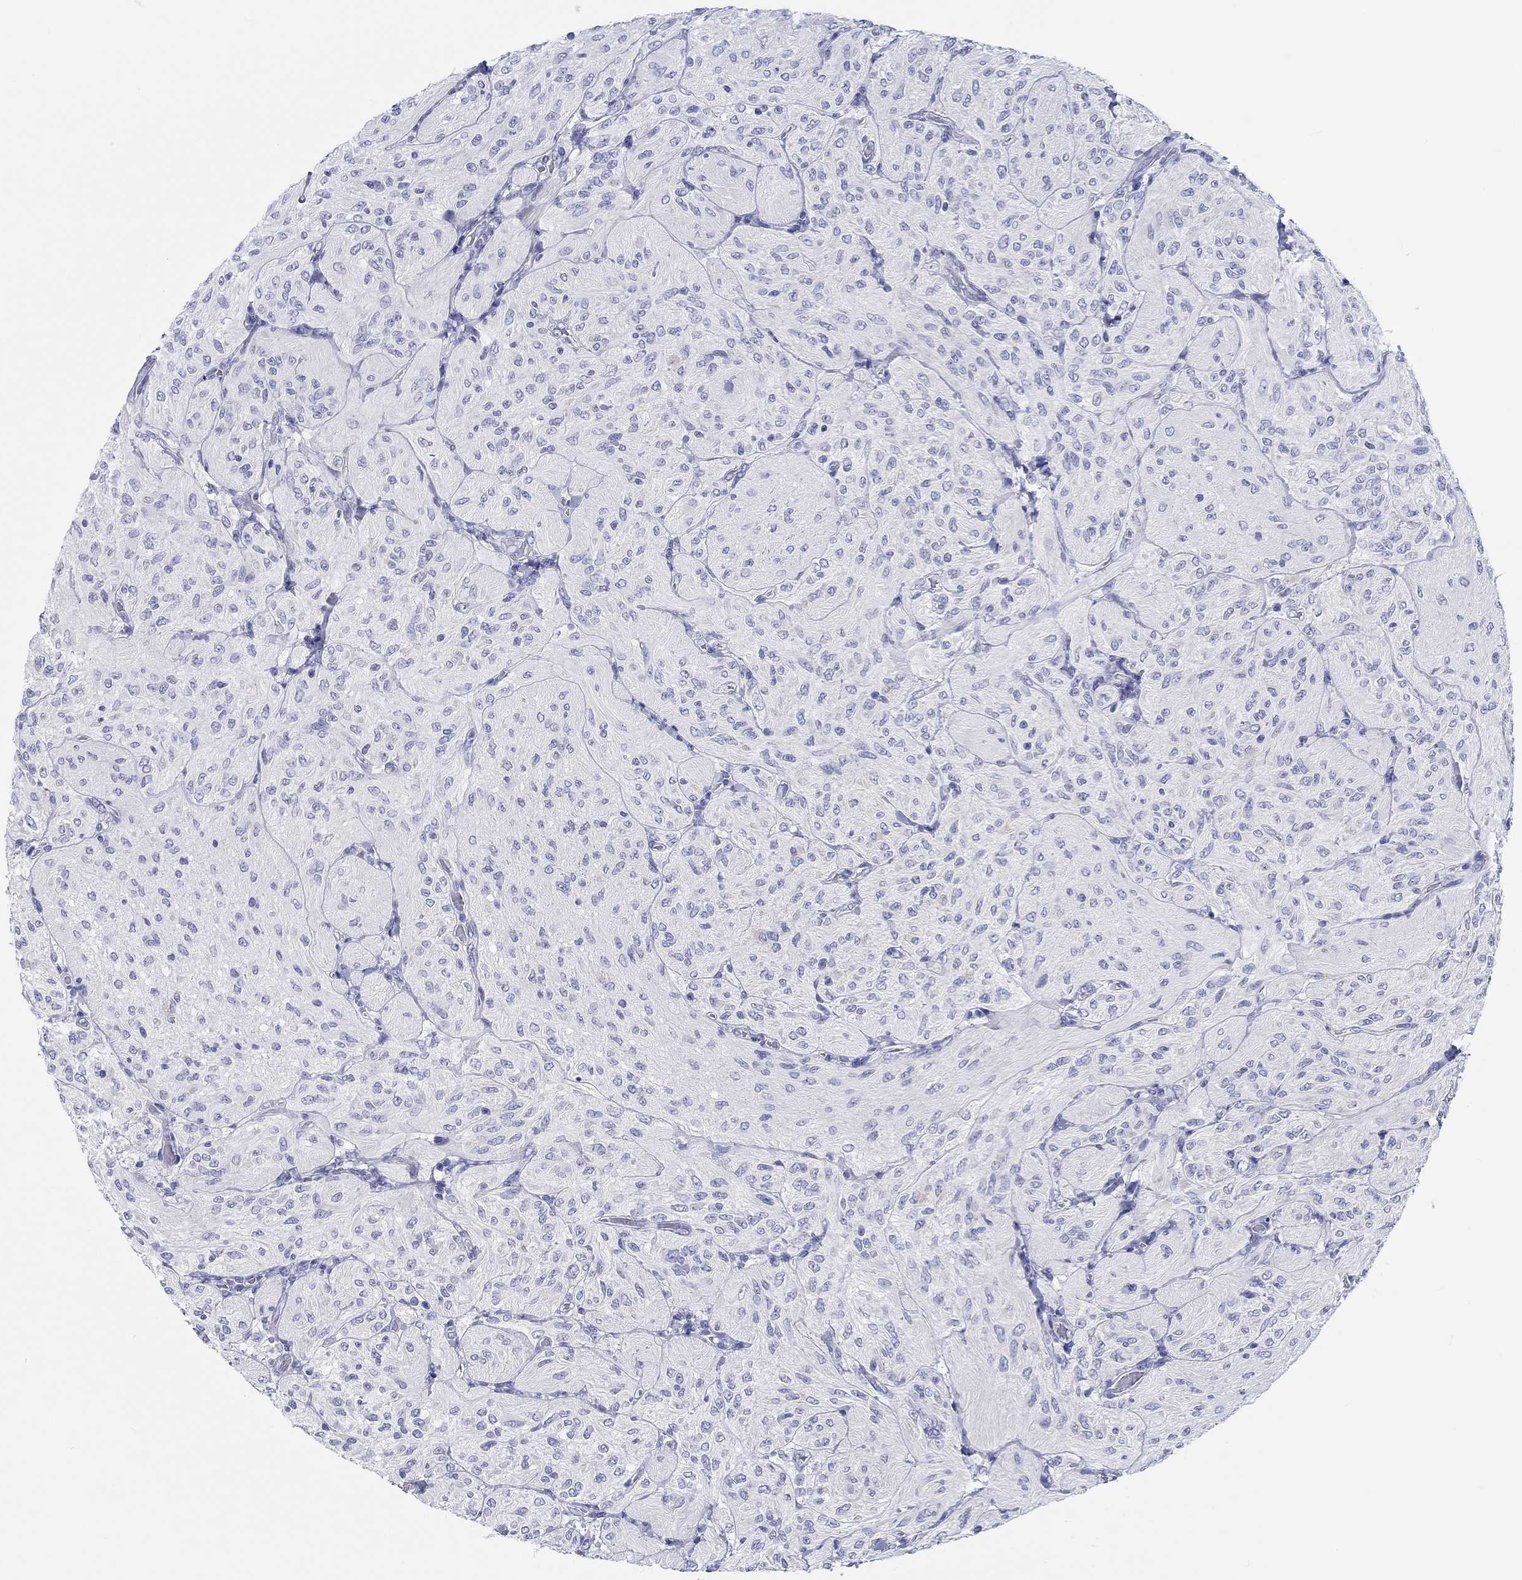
{"staining": {"intensity": "negative", "quantity": "none", "location": "none"}, "tissue": "glioma", "cell_type": "Tumor cells", "image_type": "cancer", "snomed": [{"axis": "morphology", "description": "Glioma, malignant, Low grade"}, {"axis": "topography", "description": "Brain"}], "caption": "Immunohistochemistry (IHC) image of malignant low-grade glioma stained for a protein (brown), which exhibits no expression in tumor cells.", "gene": "H1-1", "patient": {"sex": "male", "age": 3}}